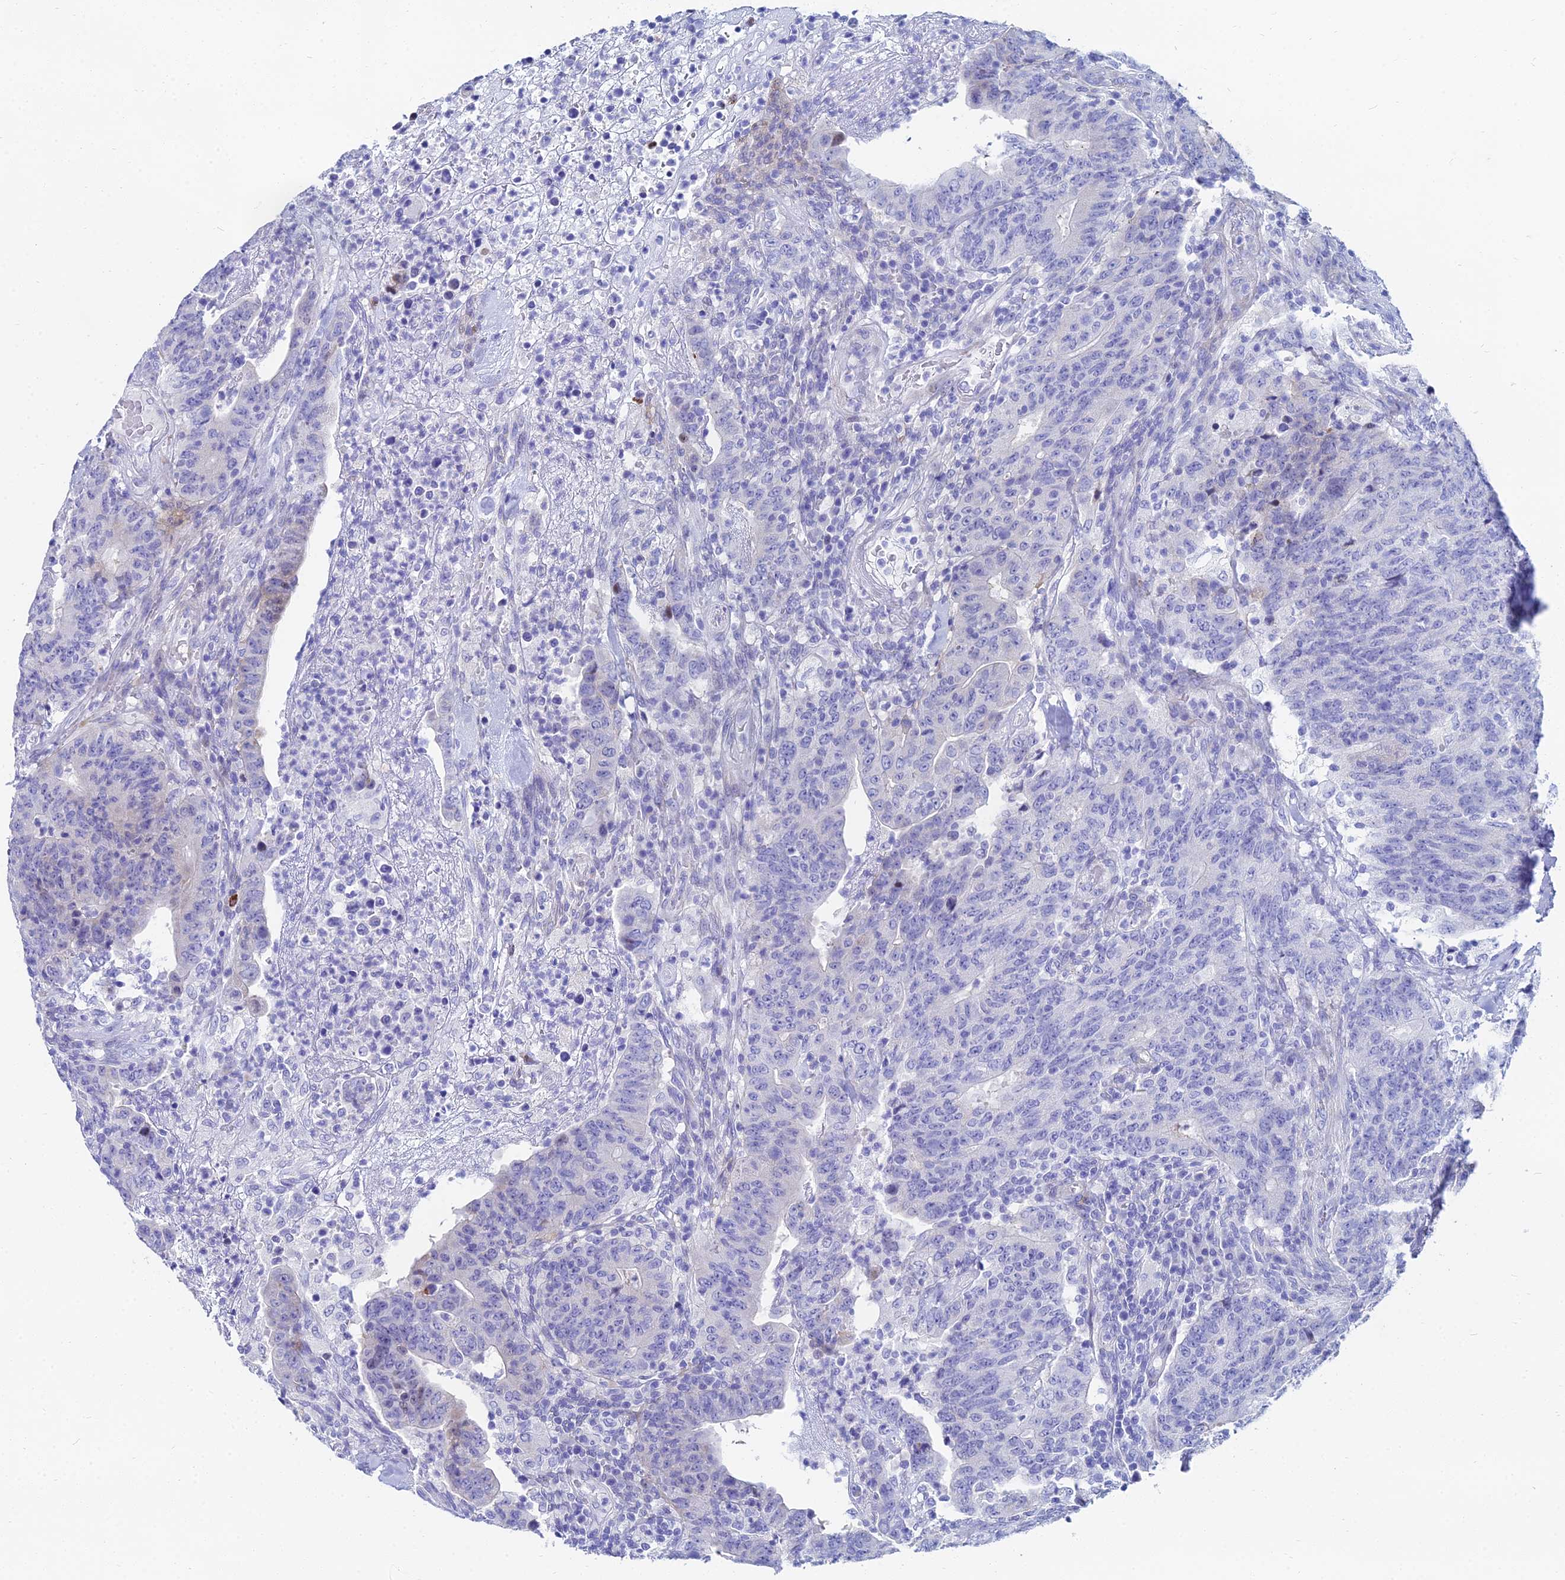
{"staining": {"intensity": "negative", "quantity": "none", "location": "none"}, "tissue": "colorectal cancer", "cell_type": "Tumor cells", "image_type": "cancer", "snomed": [{"axis": "morphology", "description": "Adenocarcinoma, NOS"}, {"axis": "topography", "description": "Colon"}], "caption": "Human colorectal adenocarcinoma stained for a protein using immunohistochemistry (IHC) reveals no positivity in tumor cells.", "gene": "HSPA1L", "patient": {"sex": "female", "age": 75}}